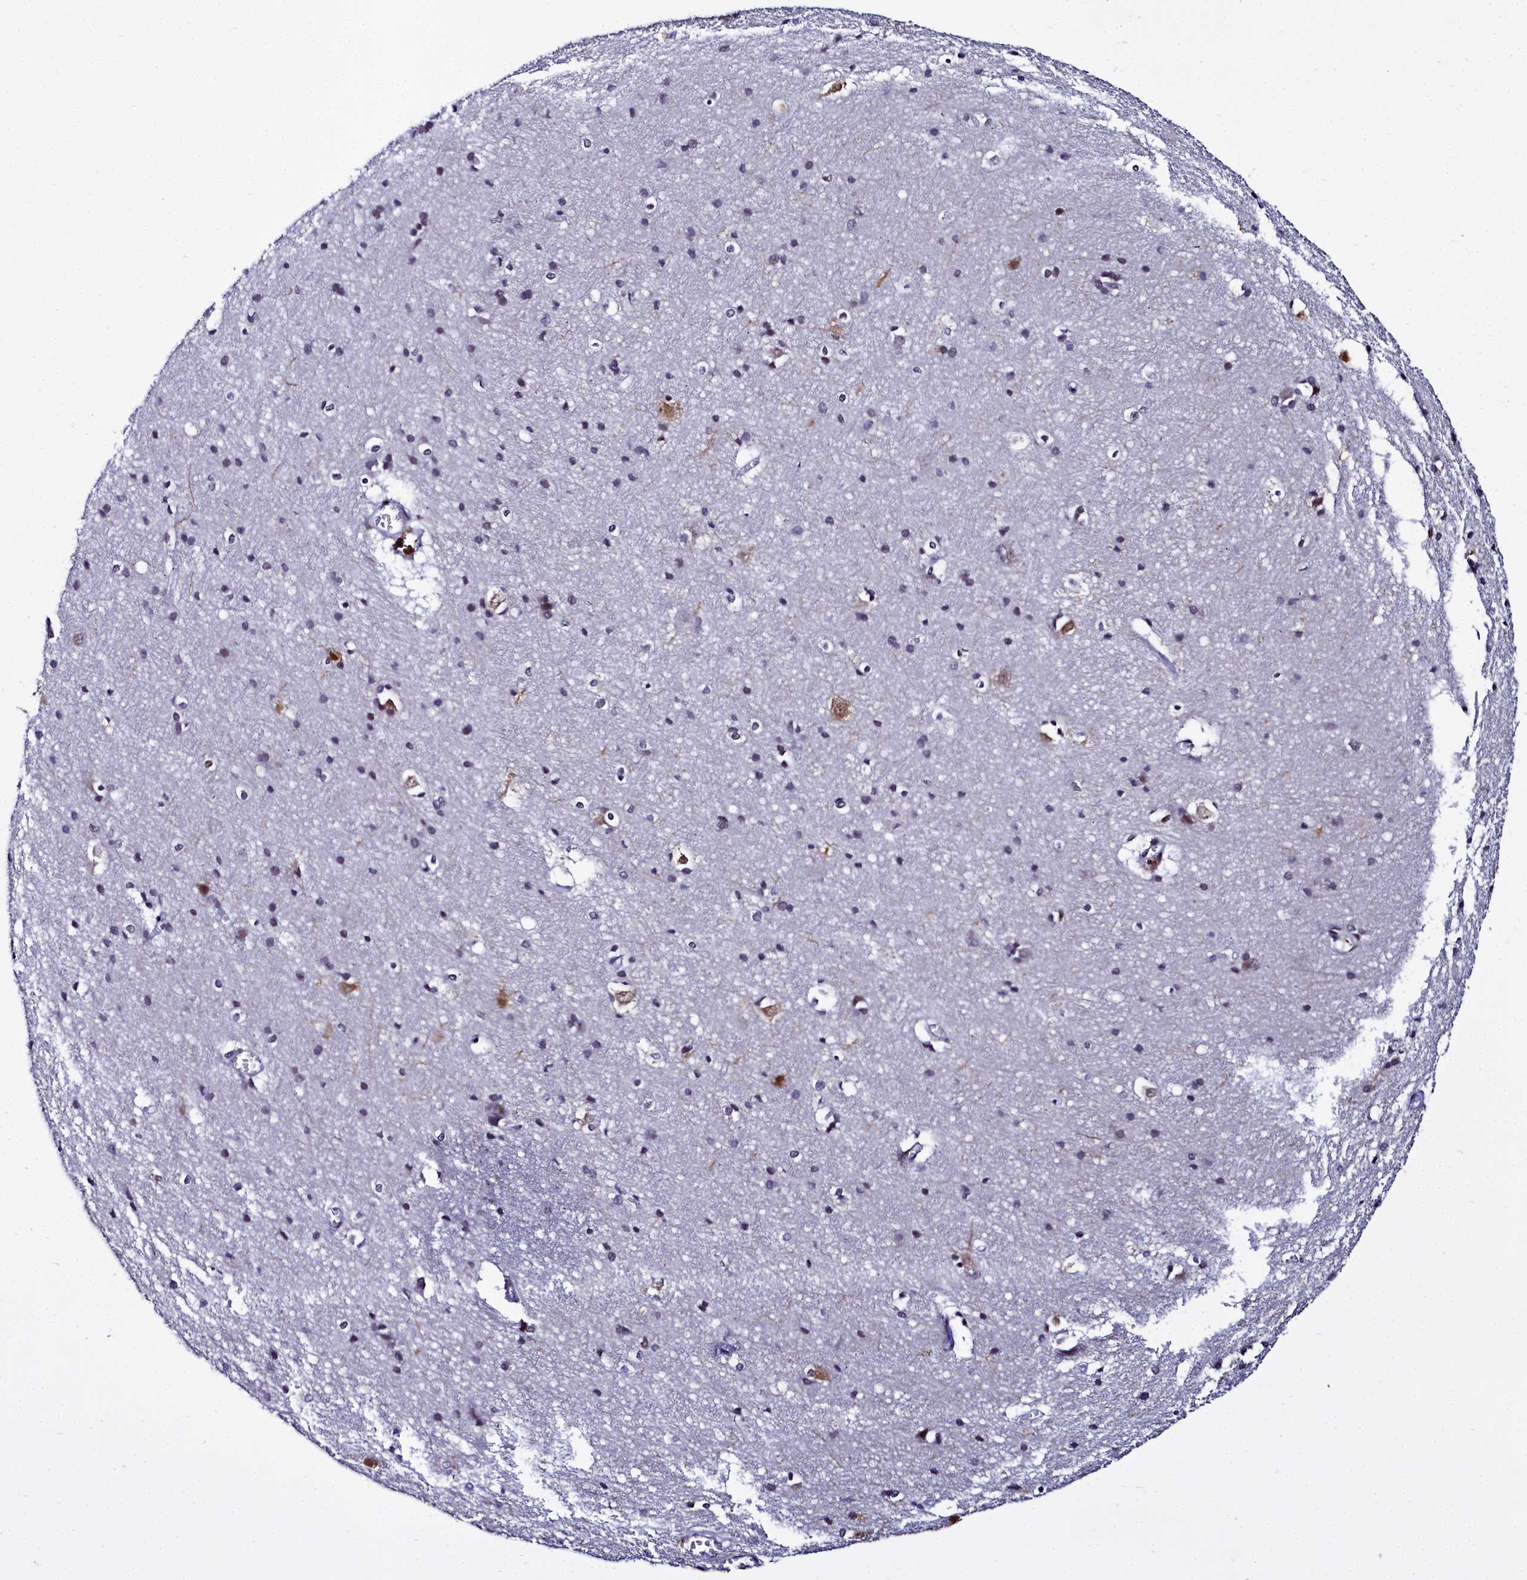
{"staining": {"intensity": "moderate", "quantity": "<25%", "location": "cytoplasmic/membranous,nuclear"}, "tissue": "cerebral cortex", "cell_type": "Endothelial cells", "image_type": "normal", "snomed": [{"axis": "morphology", "description": "Normal tissue, NOS"}, {"axis": "topography", "description": "Cerebral cortex"}], "caption": "Cerebral cortex was stained to show a protein in brown. There is low levels of moderate cytoplasmic/membranous,nuclear positivity in approximately <25% of endothelial cells. The protein of interest is shown in brown color, while the nuclei are stained blue.", "gene": "CCDC97", "patient": {"sex": "male", "age": 54}}